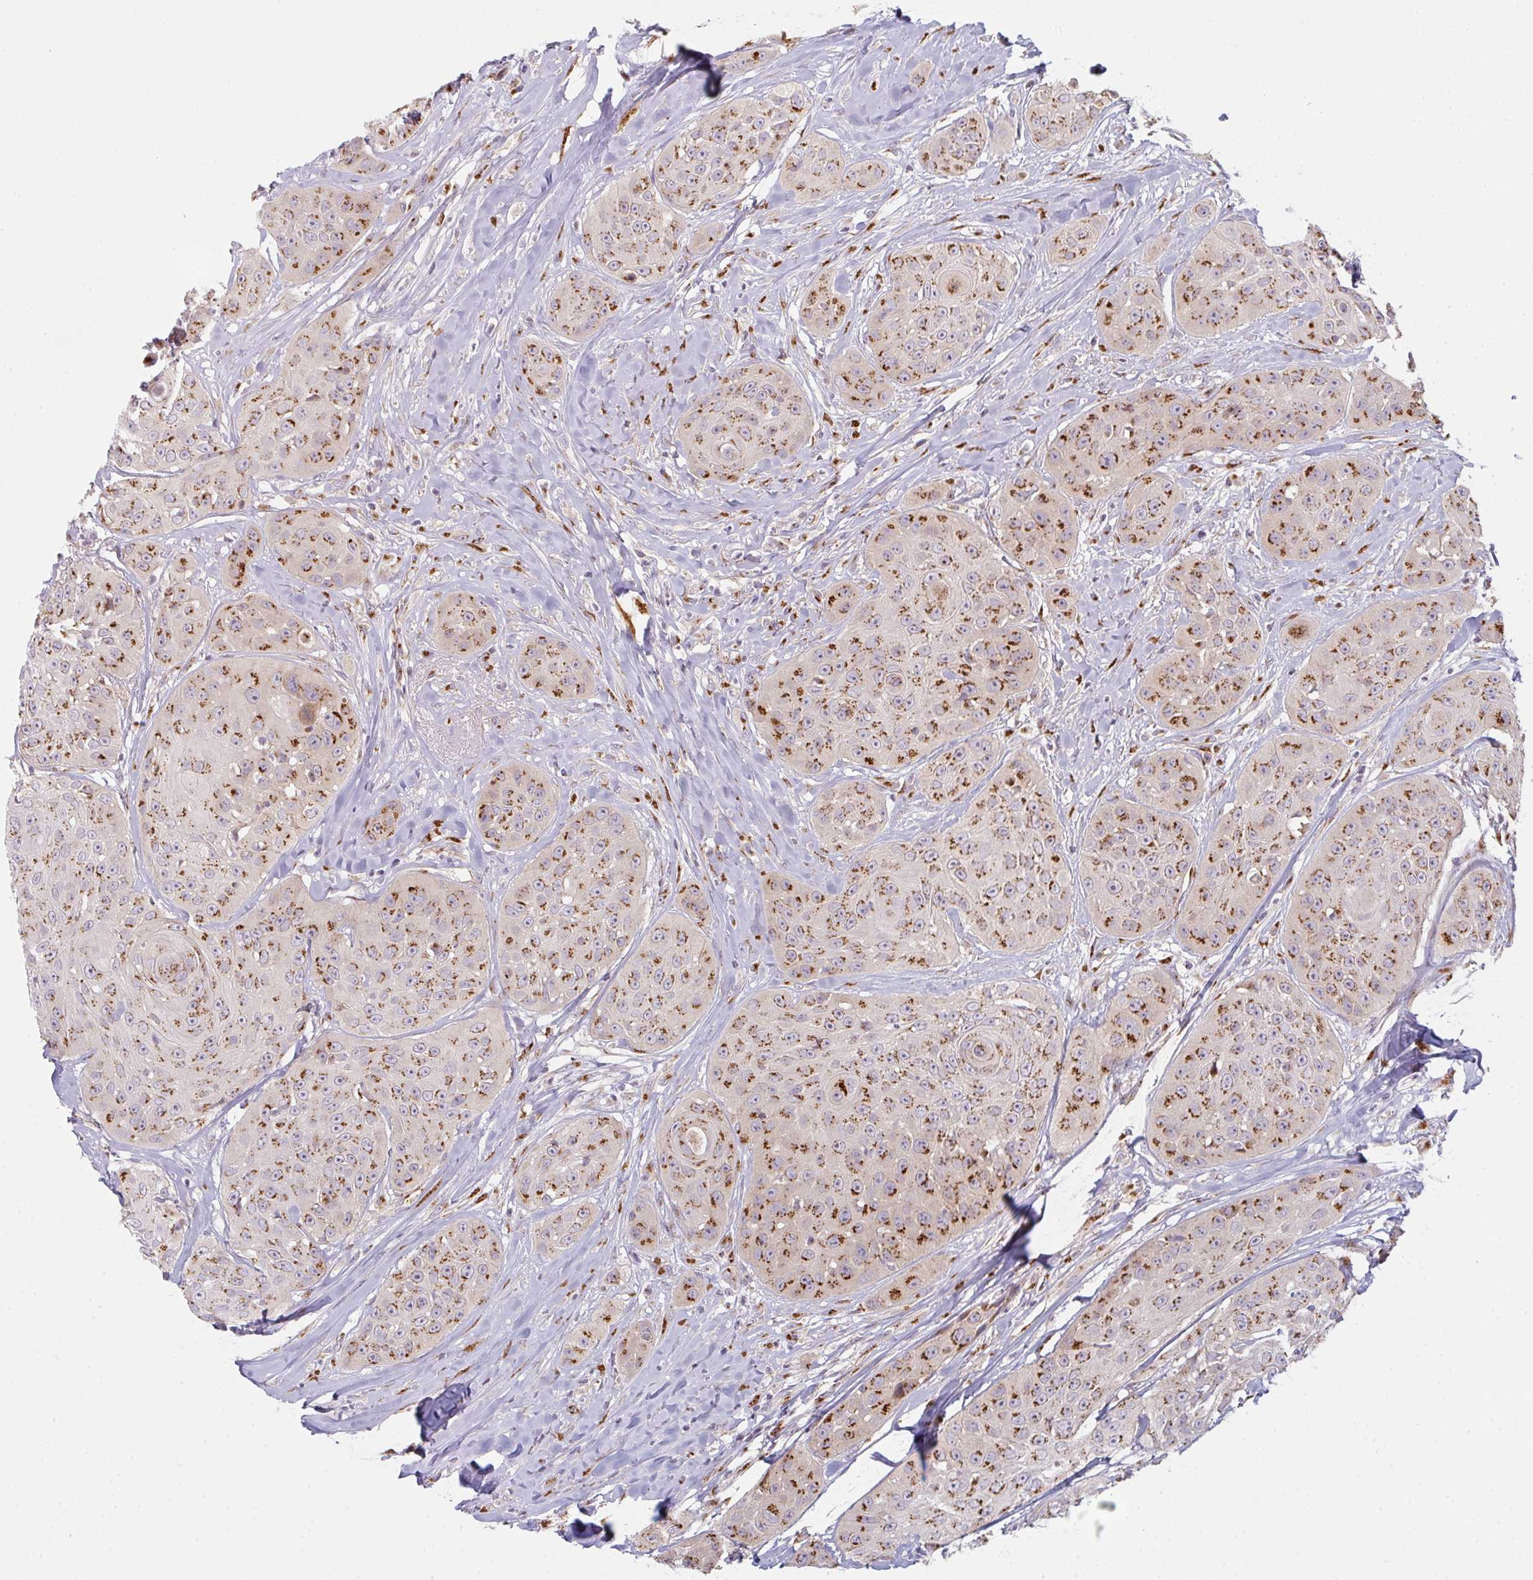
{"staining": {"intensity": "strong", "quantity": ">75%", "location": "cytoplasmic/membranous"}, "tissue": "head and neck cancer", "cell_type": "Tumor cells", "image_type": "cancer", "snomed": [{"axis": "morphology", "description": "Squamous cell carcinoma, NOS"}, {"axis": "topography", "description": "Head-Neck"}], "caption": "The image reveals staining of head and neck squamous cell carcinoma, revealing strong cytoplasmic/membranous protein staining (brown color) within tumor cells.", "gene": "GVQW3", "patient": {"sex": "male", "age": 83}}